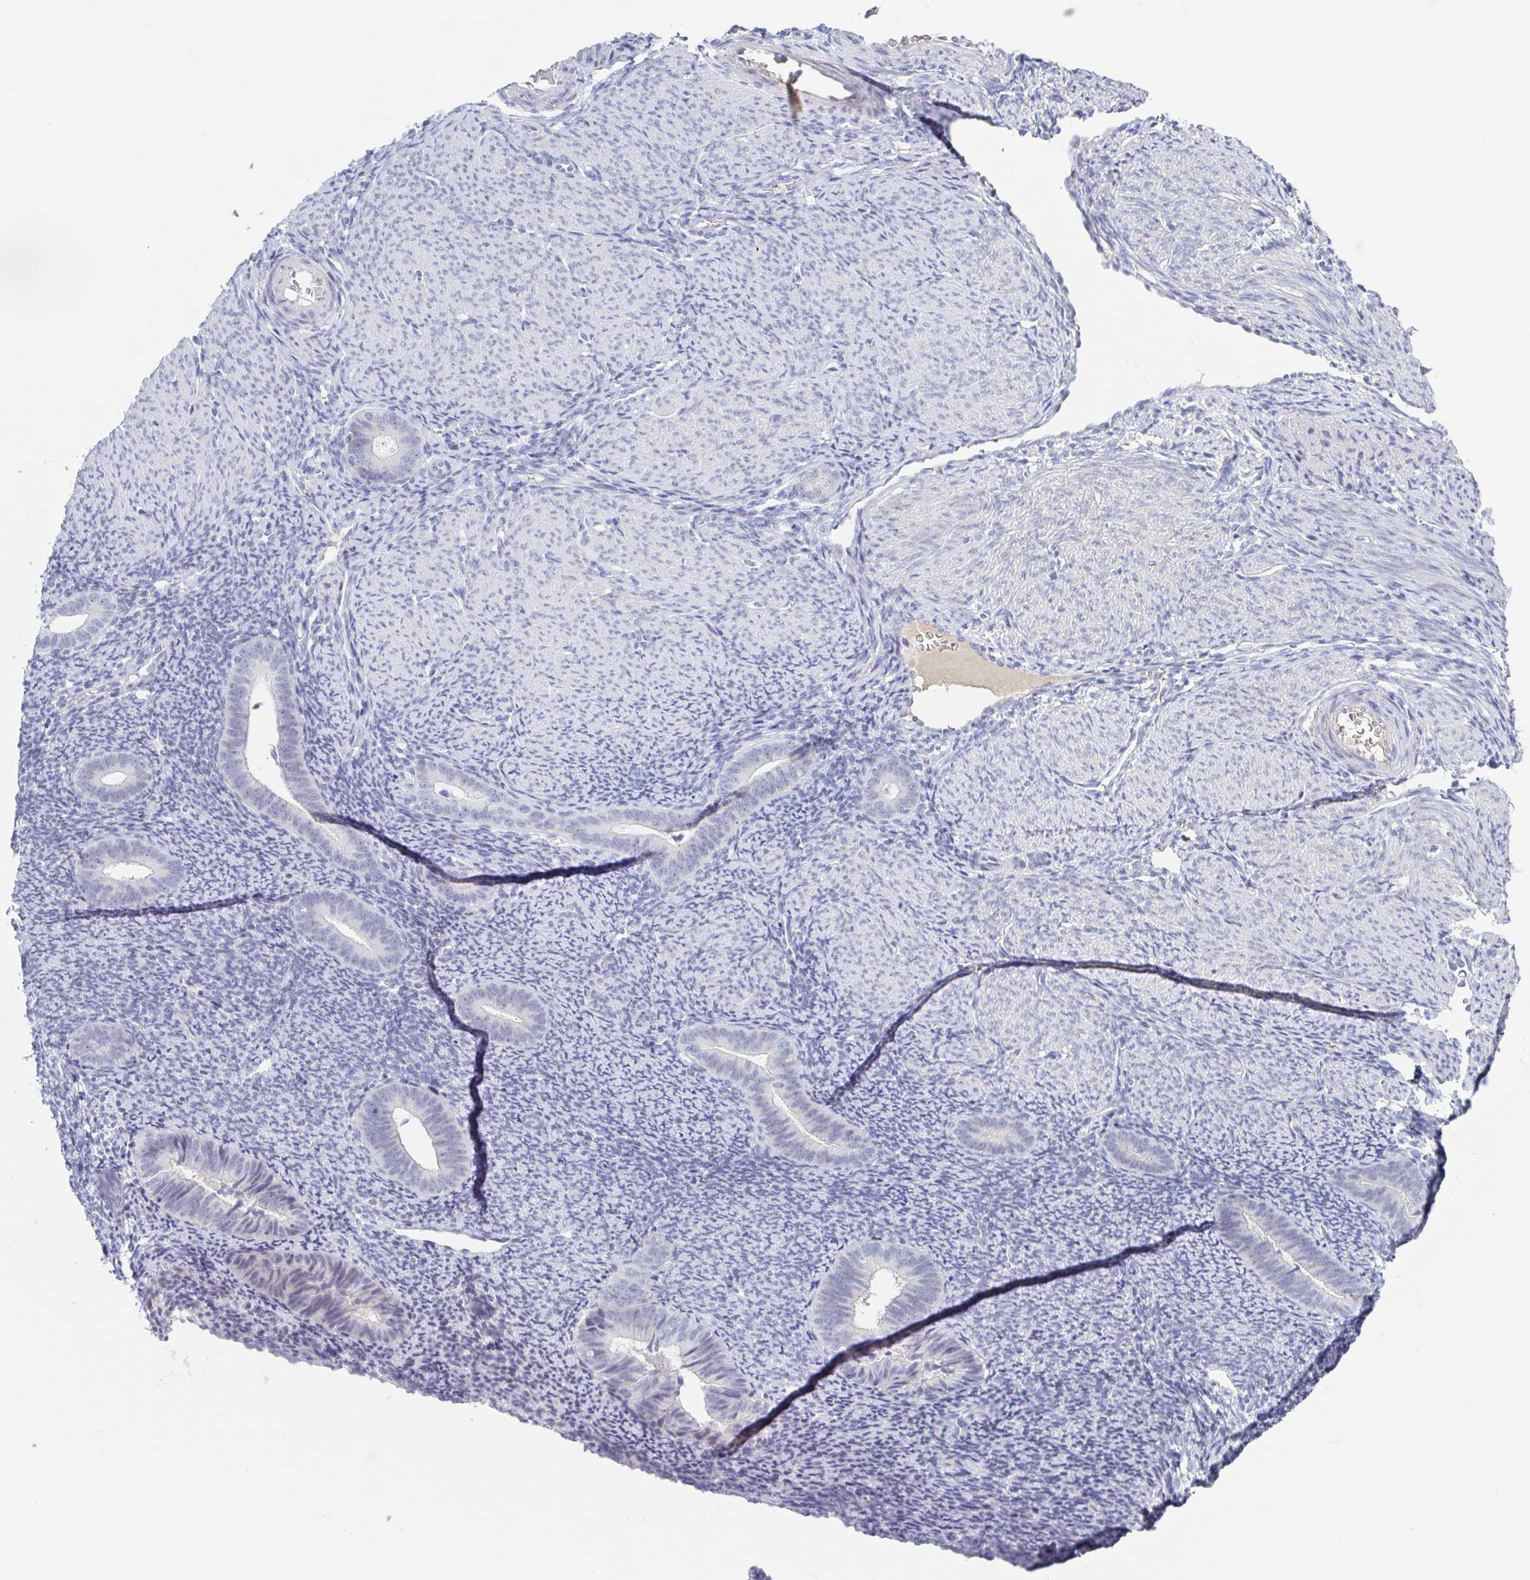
{"staining": {"intensity": "negative", "quantity": "none", "location": "none"}, "tissue": "endometrium", "cell_type": "Cells in endometrial stroma", "image_type": "normal", "snomed": [{"axis": "morphology", "description": "Normal tissue, NOS"}, {"axis": "topography", "description": "Endometrium"}], "caption": "This histopathology image is of benign endometrium stained with IHC to label a protein in brown with the nuclei are counter-stained blue. There is no staining in cells in endometrial stroma. (Stains: DAB immunohistochemistry with hematoxylin counter stain, Microscopy: brightfield microscopy at high magnification).", "gene": "RHOV", "patient": {"sex": "female", "age": 39}}